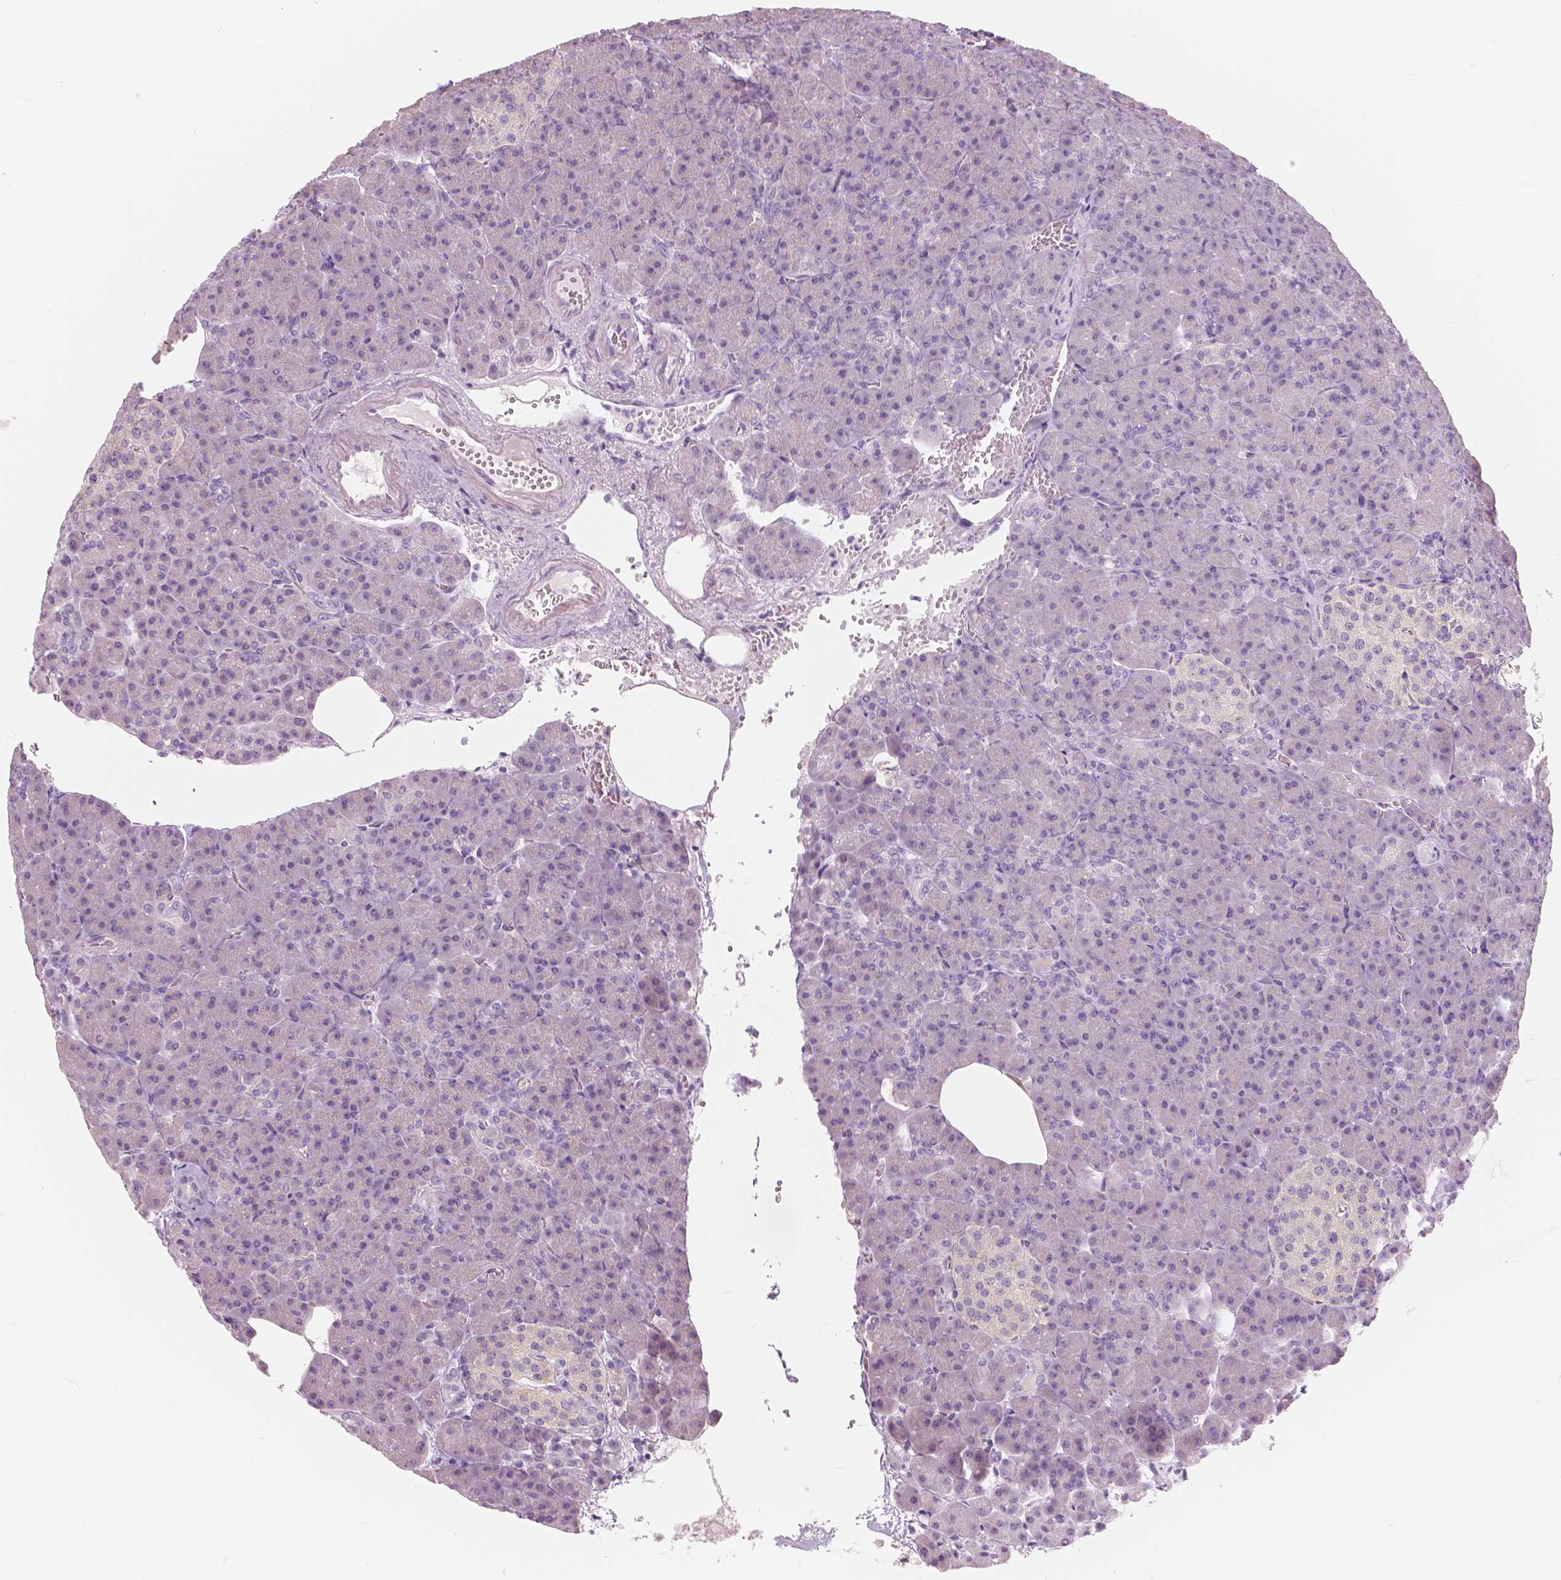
{"staining": {"intensity": "weak", "quantity": "<25%", "location": "nuclear"}, "tissue": "pancreas", "cell_type": "Exocrine glandular cells", "image_type": "normal", "snomed": [{"axis": "morphology", "description": "Normal tissue, NOS"}, {"axis": "topography", "description": "Pancreas"}], "caption": "Exocrine glandular cells are negative for protein expression in normal human pancreas. Nuclei are stained in blue.", "gene": "A4GNT", "patient": {"sex": "female", "age": 74}}